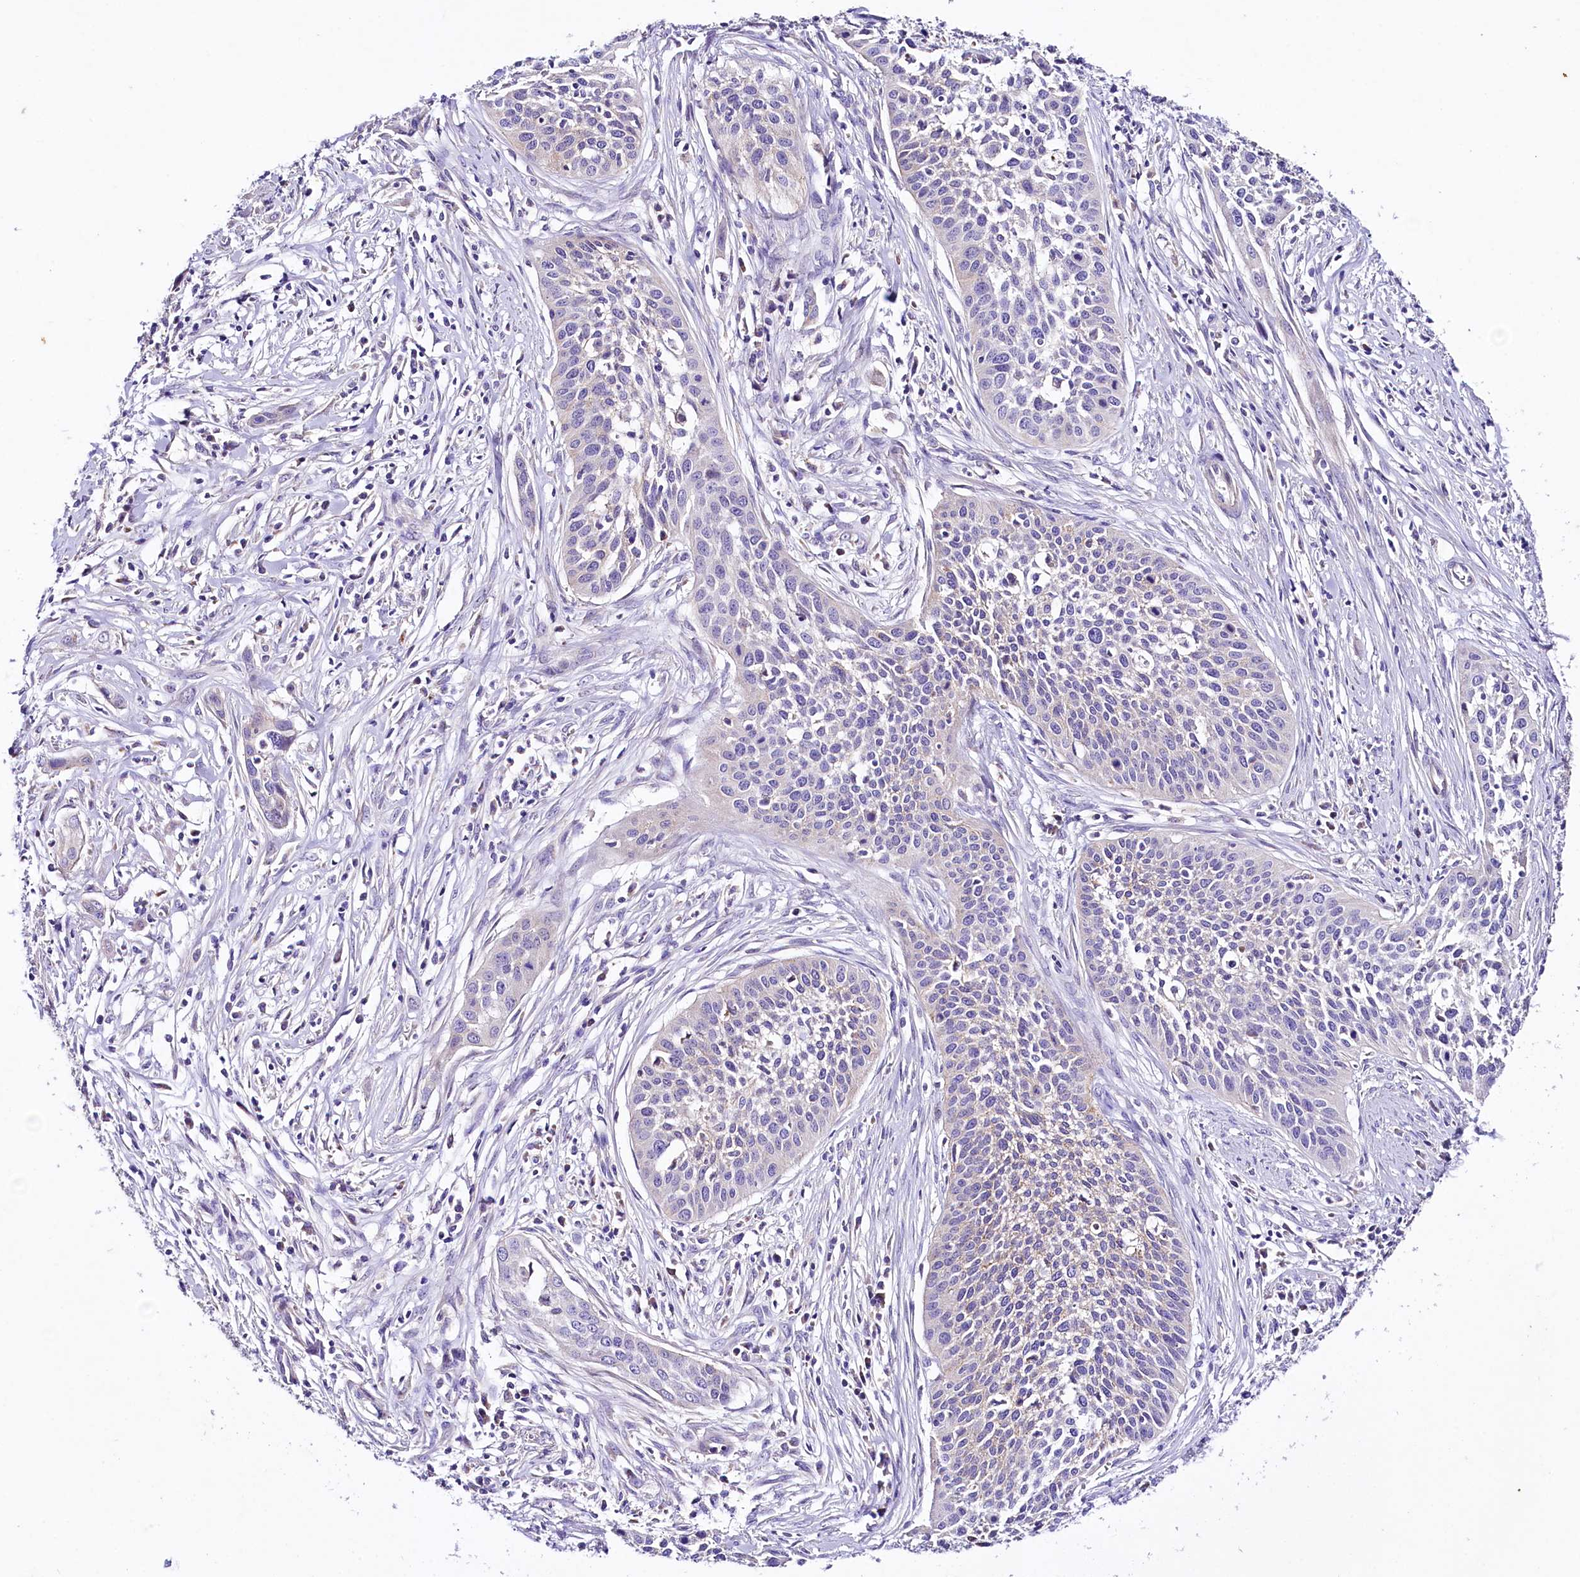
{"staining": {"intensity": "negative", "quantity": "none", "location": "none"}, "tissue": "cervical cancer", "cell_type": "Tumor cells", "image_type": "cancer", "snomed": [{"axis": "morphology", "description": "Squamous cell carcinoma, NOS"}, {"axis": "topography", "description": "Cervix"}], "caption": "High magnification brightfield microscopy of cervical squamous cell carcinoma stained with DAB (3,3'-diaminobenzidine) (brown) and counterstained with hematoxylin (blue): tumor cells show no significant positivity.", "gene": "SACM1L", "patient": {"sex": "female", "age": 34}}